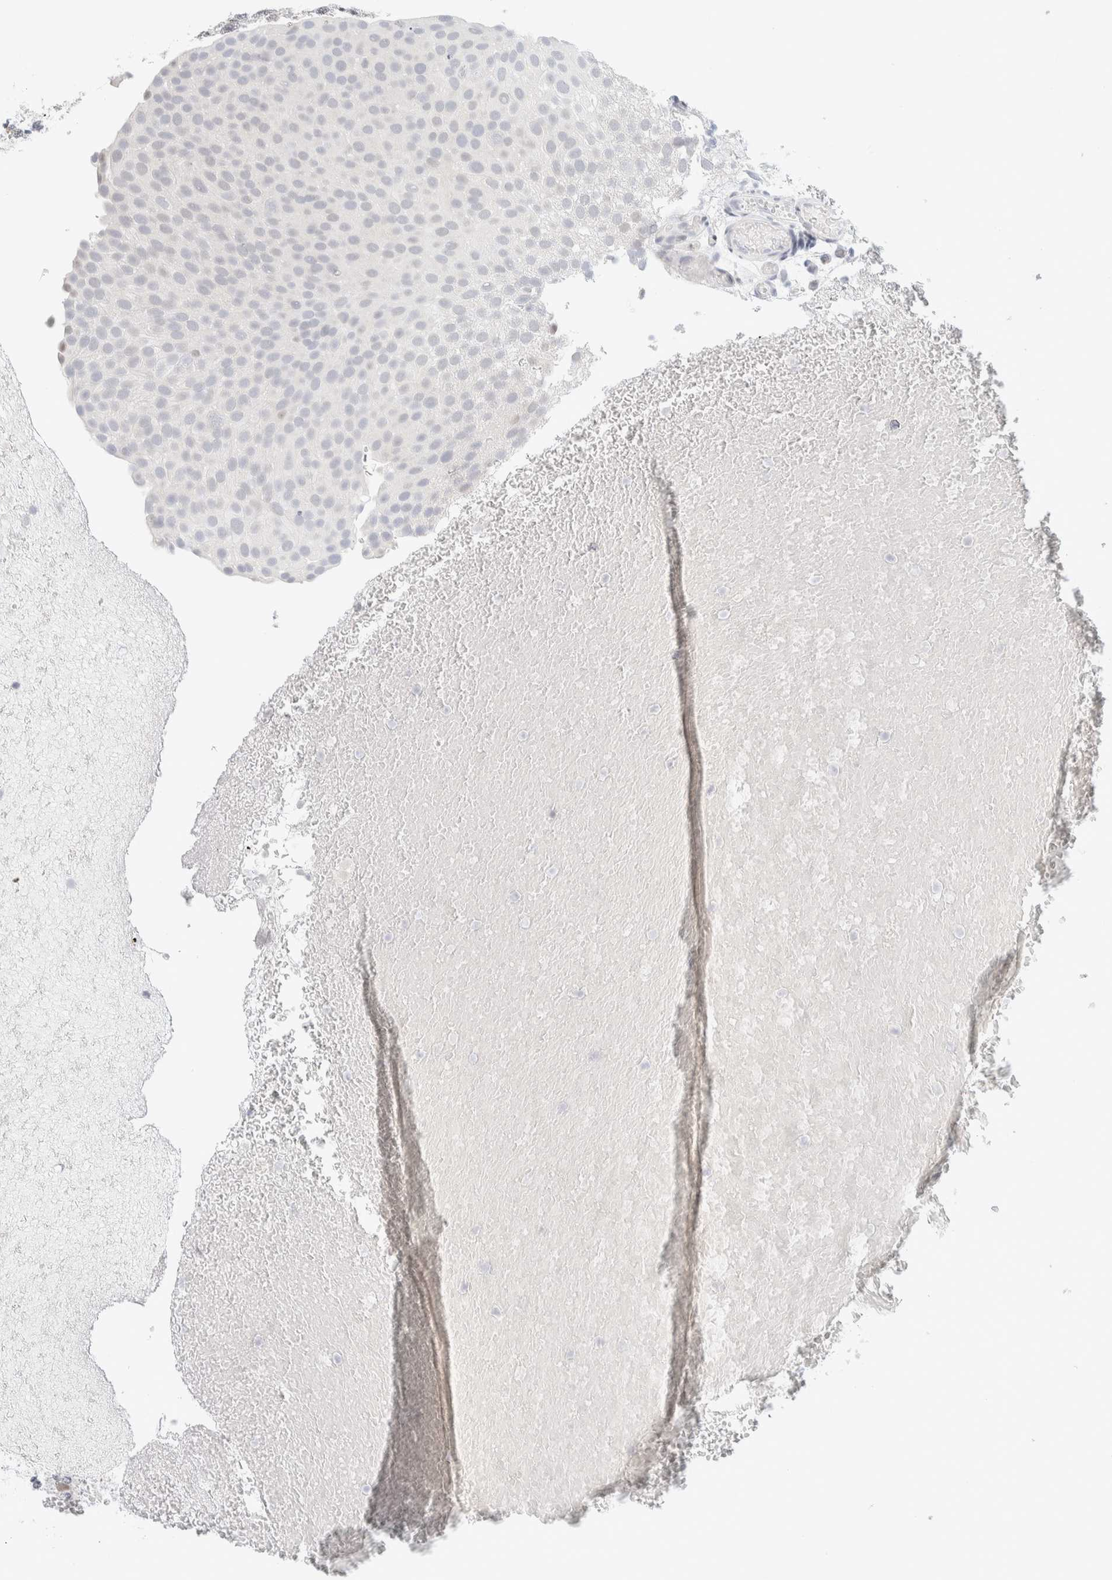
{"staining": {"intensity": "negative", "quantity": "none", "location": "none"}, "tissue": "urothelial cancer", "cell_type": "Tumor cells", "image_type": "cancer", "snomed": [{"axis": "morphology", "description": "Urothelial carcinoma, Low grade"}, {"axis": "topography", "description": "Urinary bladder"}], "caption": "Immunohistochemistry (IHC) histopathology image of neoplastic tissue: human urothelial carcinoma (low-grade) stained with DAB demonstrates no significant protein positivity in tumor cells. (DAB IHC visualized using brightfield microscopy, high magnification).", "gene": "CDH17", "patient": {"sex": "male", "age": 78}}